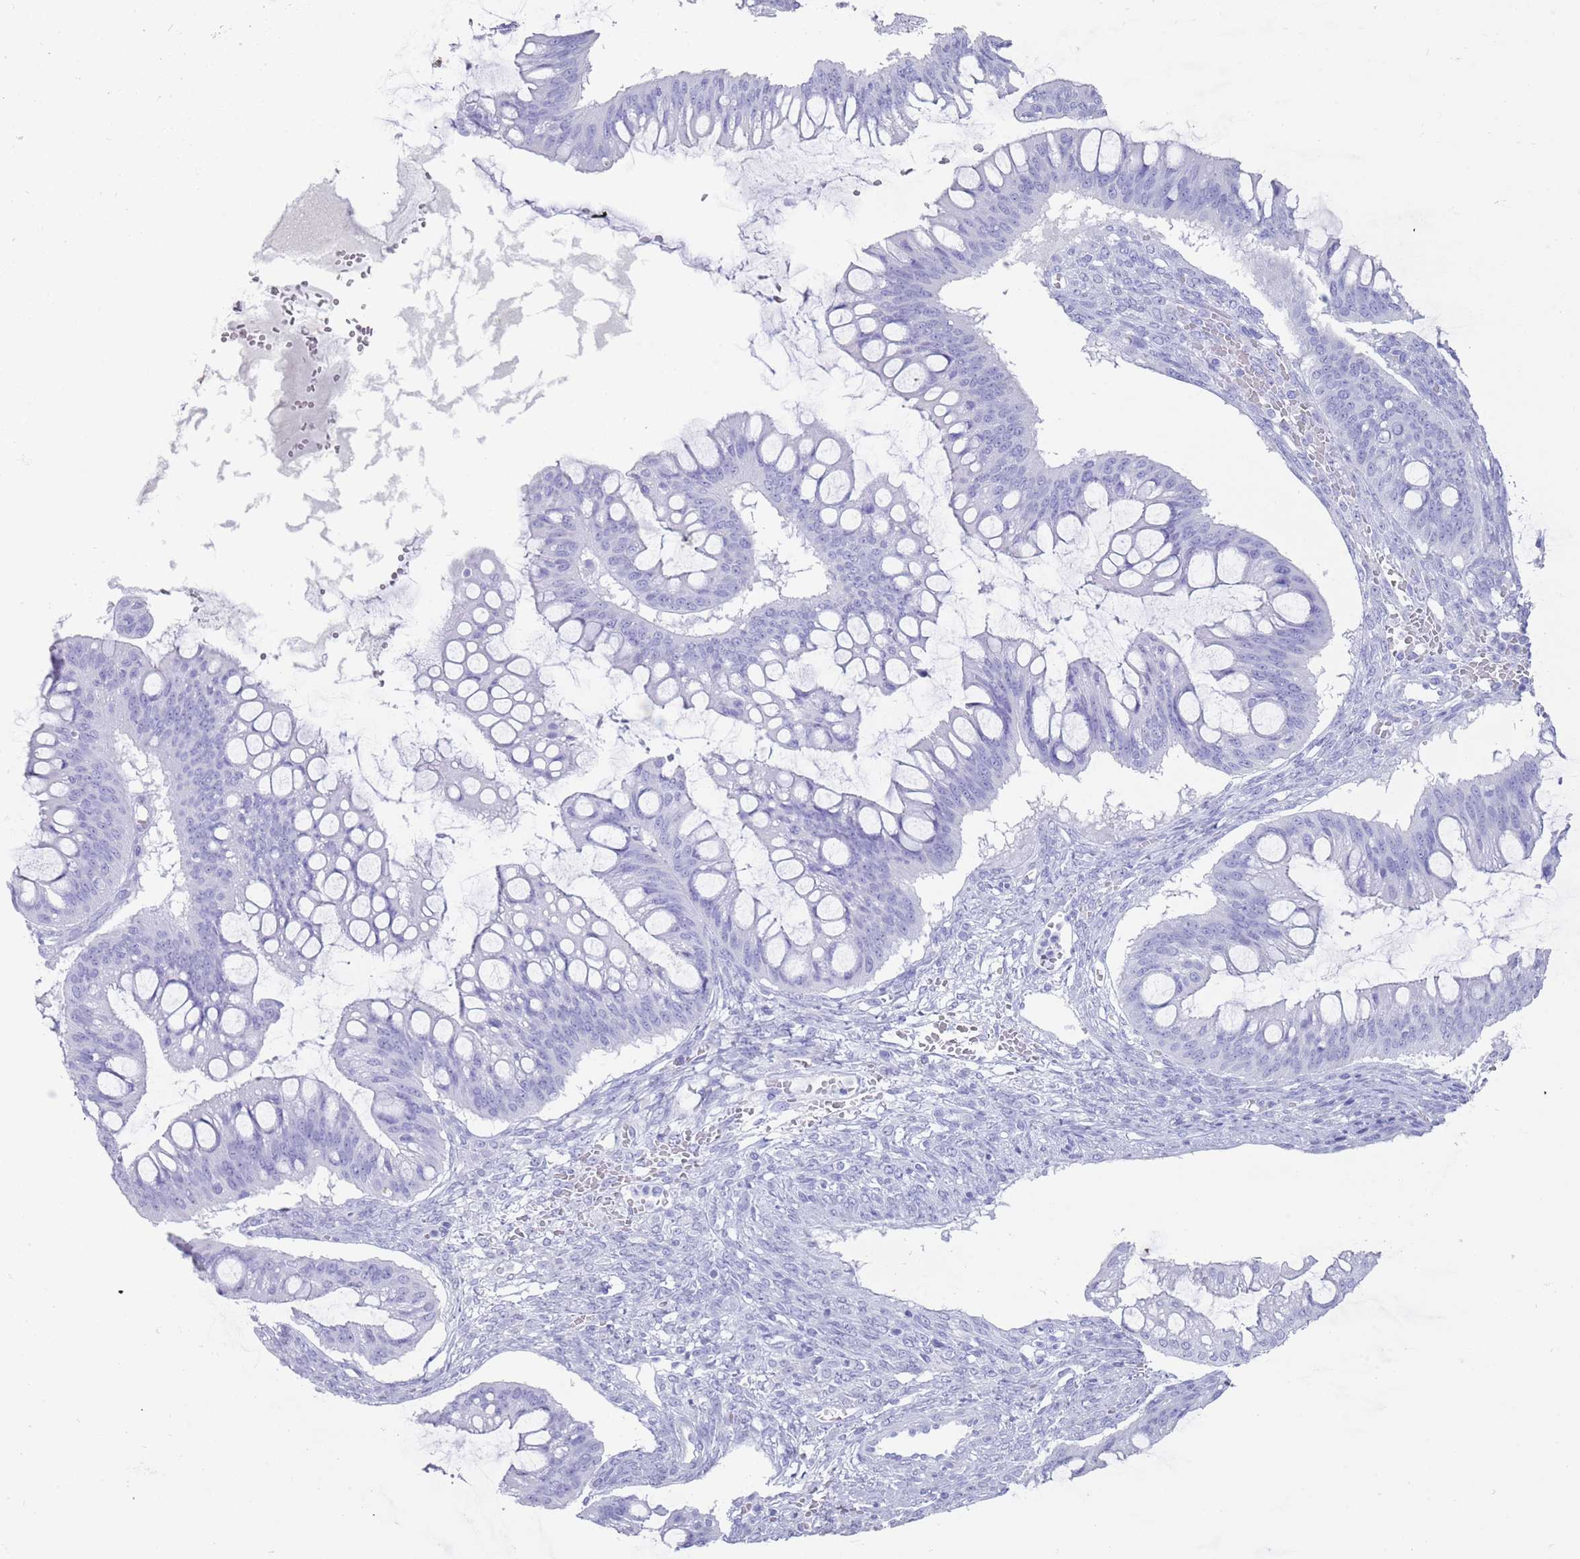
{"staining": {"intensity": "negative", "quantity": "none", "location": "none"}, "tissue": "ovarian cancer", "cell_type": "Tumor cells", "image_type": "cancer", "snomed": [{"axis": "morphology", "description": "Cystadenocarcinoma, mucinous, NOS"}, {"axis": "topography", "description": "Ovary"}], "caption": "Tumor cells are negative for protein expression in human ovarian mucinous cystadenocarcinoma.", "gene": "MYADML2", "patient": {"sex": "female", "age": 73}}